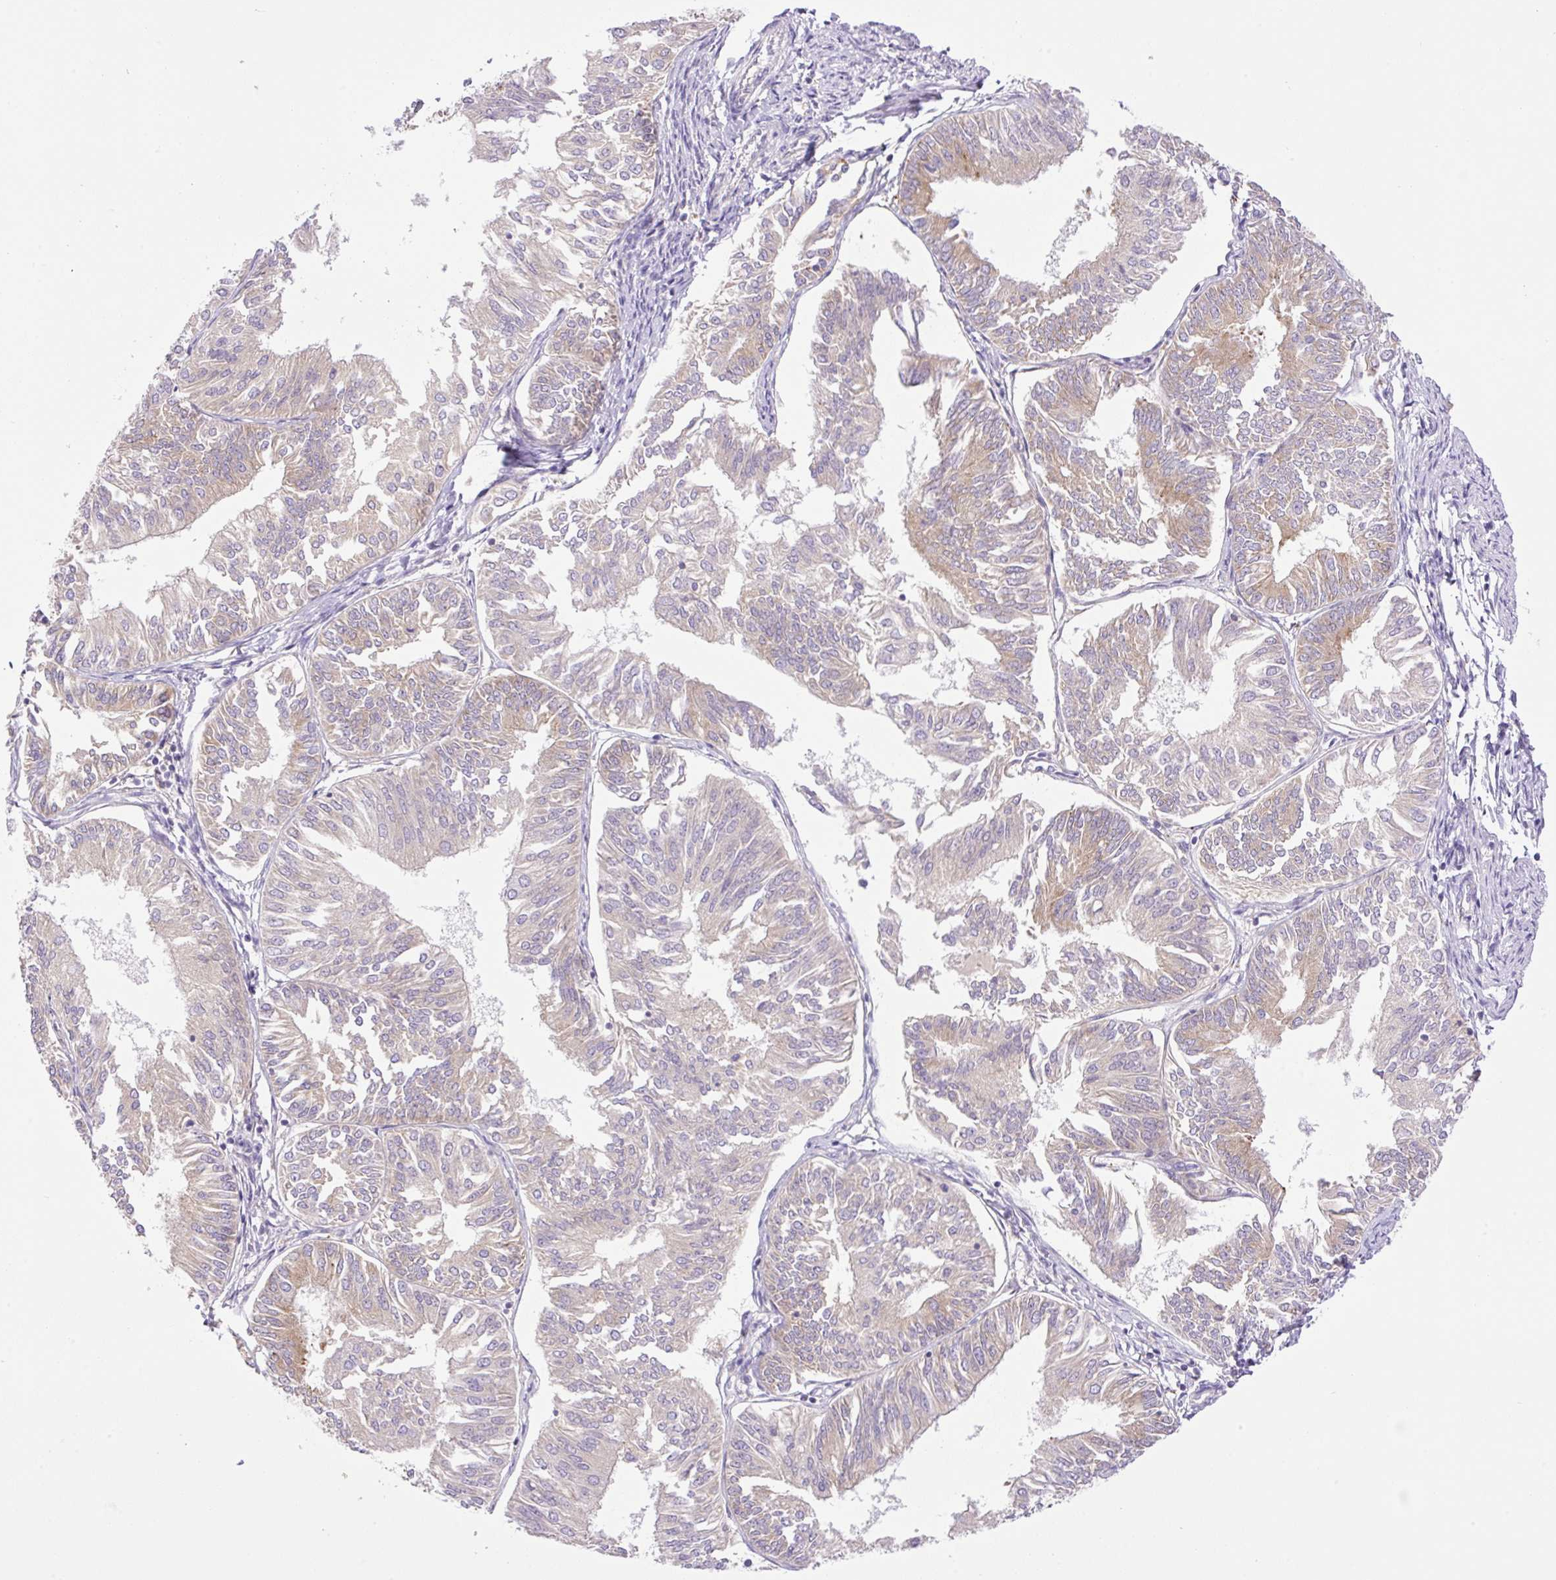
{"staining": {"intensity": "moderate", "quantity": "<25%", "location": "cytoplasmic/membranous"}, "tissue": "endometrial cancer", "cell_type": "Tumor cells", "image_type": "cancer", "snomed": [{"axis": "morphology", "description": "Adenocarcinoma, NOS"}, {"axis": "topography", "description": "Endometrium"}], "caption": "Immunohistochemical staining of human endometrial adenocarcinoma demonstrates low levels of moderate cytoplasmic/membranous protein staining in about <25% of tumor cells.", "gene": "POFUT1", "patient": {"sex": "female", "age": 58}}